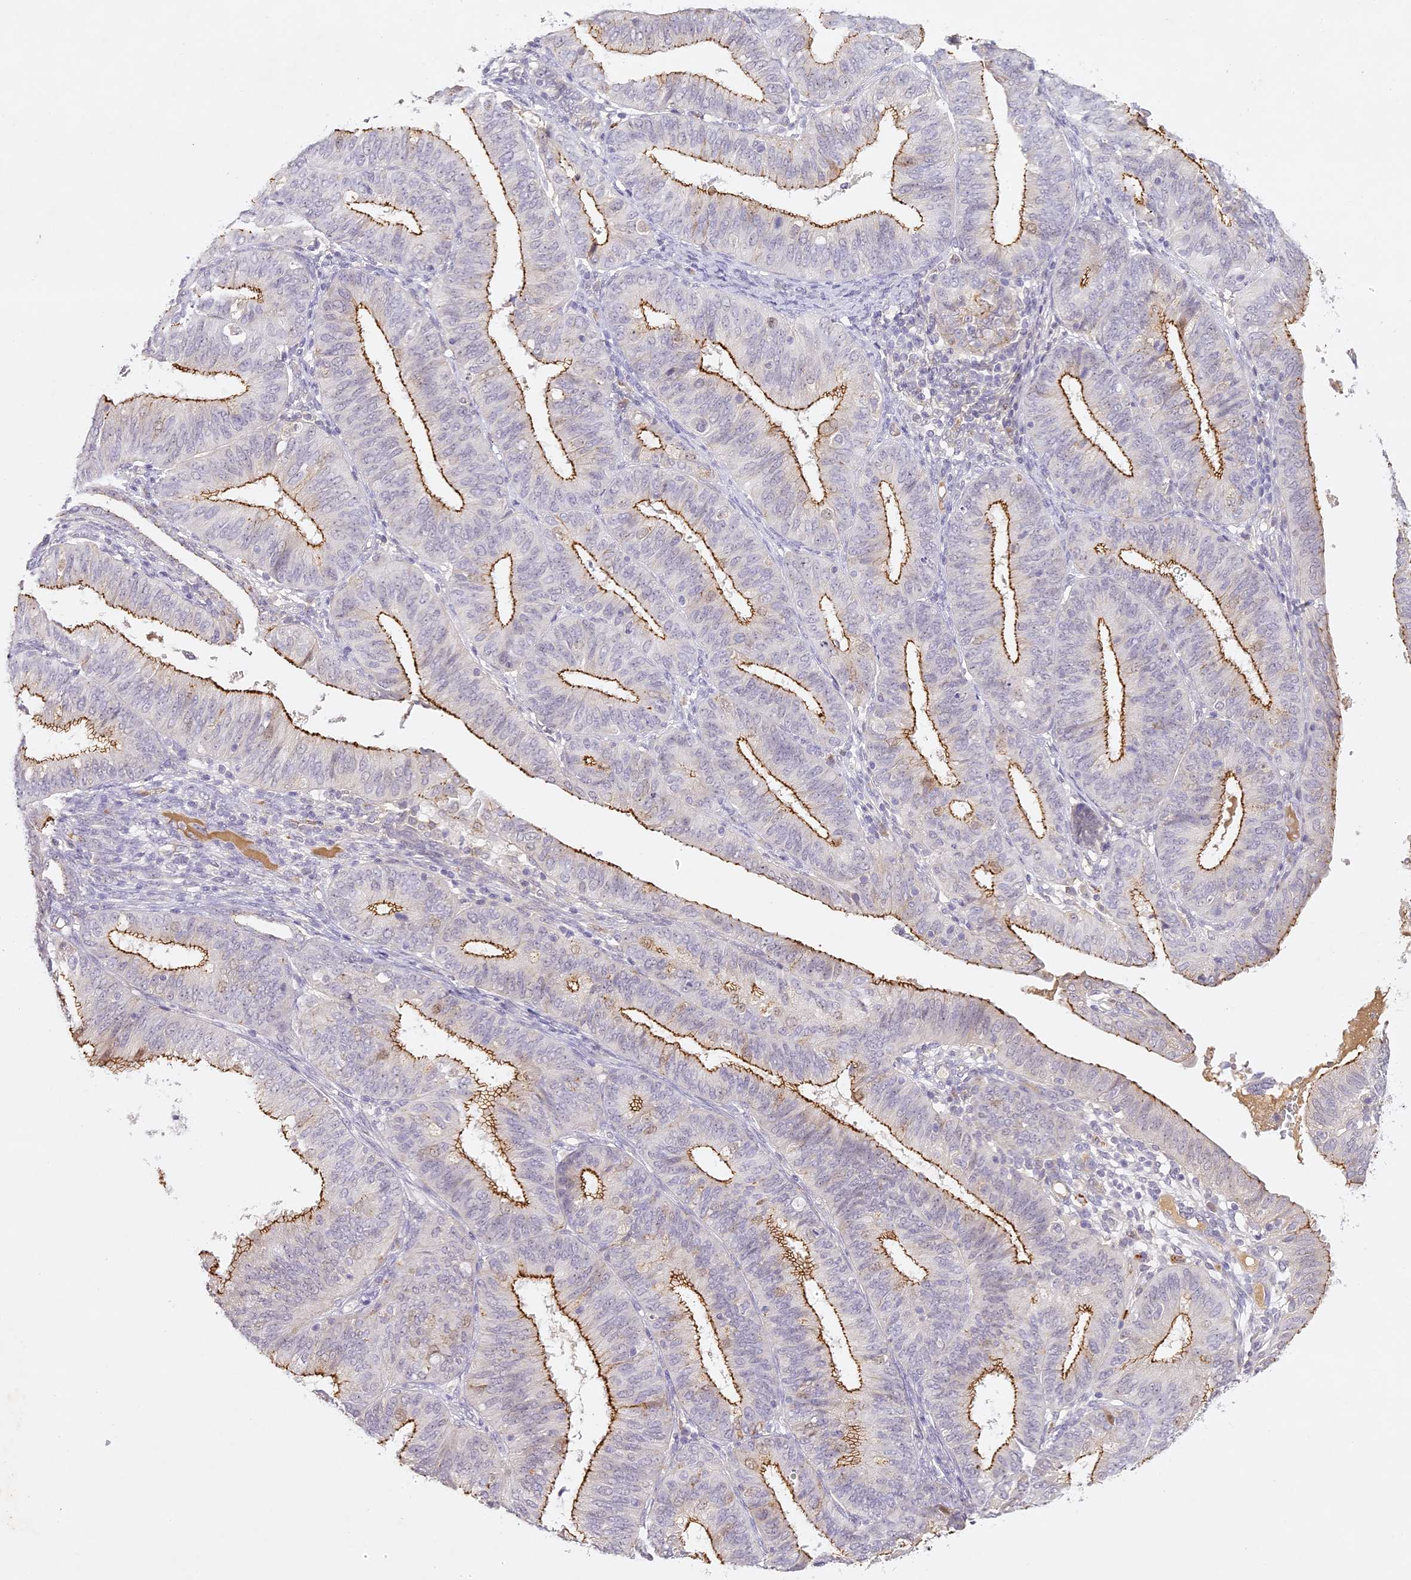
{"staining": {"intensity": "strong", "quantity": "25%-75%", "location": "cytoplasmic/membranous"}, "tissue": "endometrial cancer", "cell_type": "Tumor cells", "image_type": "cancer", "snomed": [{"axis": "morphology", "description": "Adenocarcinoma, NOS"}, {"axis": "topography", "description": "Endometrium"}], "caption": "Endometrial cancer tissue demonstrates strong cytoplasmic/membranous staining in approximately 25%-75% of tumor cells", "gene": "ELL3", "patient": {"sex": "female", "age": 51}}